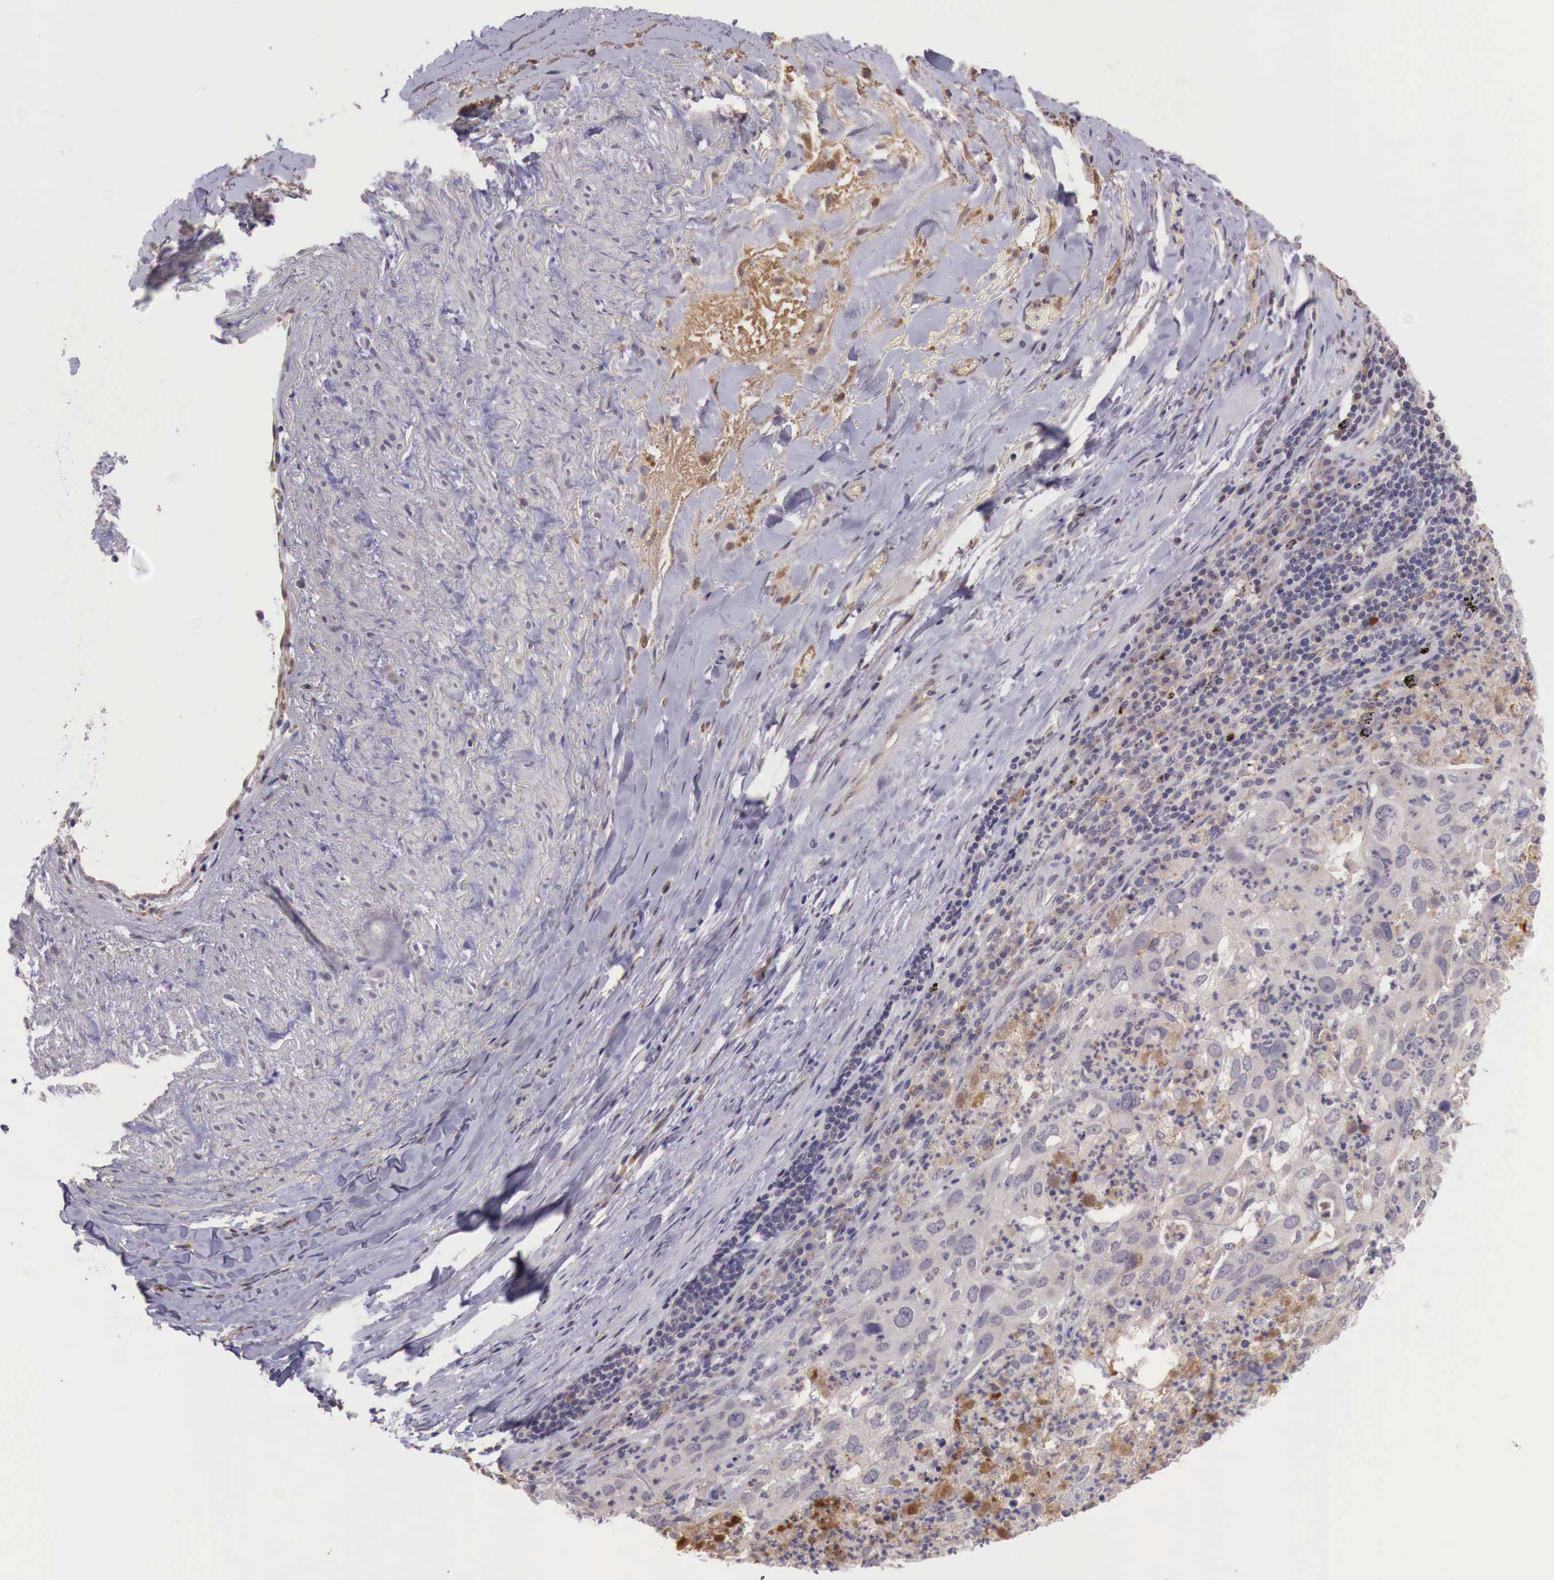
{"staining": {"intensity": "weak", "quantity": "<25%", "location": "cytoplasmic/membranous"}, "tissue": "lung cancer", "cell_type": "Tumor cells", "image_type": "cancer", "snomed": [{"axis": "morphology", "description": "Adenocarcinoma, NOS"}, {"axis": "topography", "description": "Lung"}], "caption": "IHC micrograph of neoplastic tissue: human lung adenocarcinoma stained with DAB shows no significant protein positivity in tumor cells.", "gene": "CHRDL1", "patient": {"sex": "male", "age": 48}}